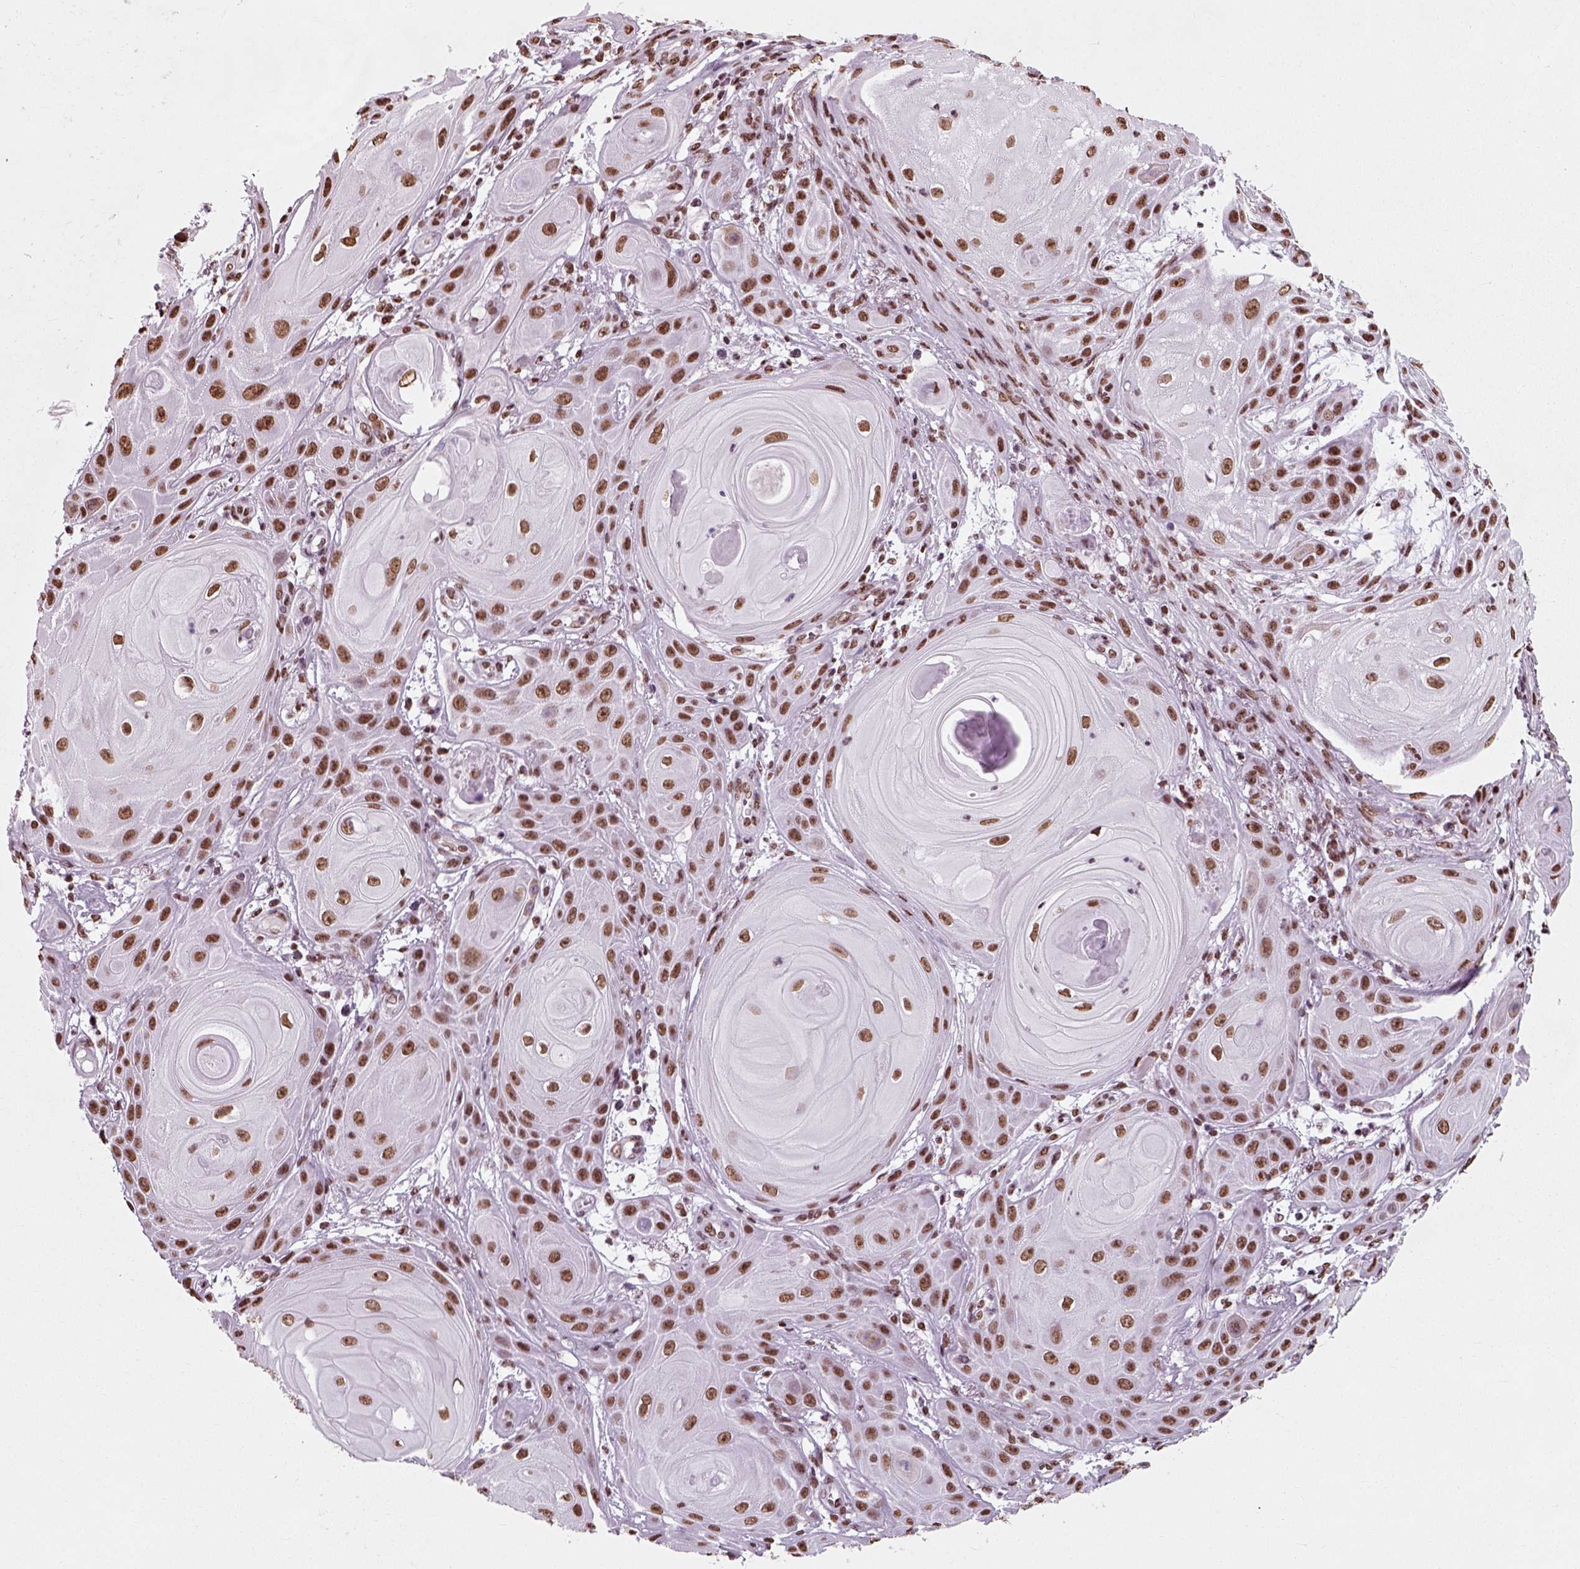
{"staining": {"intensity": "strong", "quantity": ">75%", "location": "nuclear"}, "tissue": "skin cancer", "cell_type": "Tumor cells", "image_type": "cancer", "snomed": [{"axis": "morphology", "description": "Squamous cell carcinoma, NOS"}, {"axis": "topography", "description": "Skin"}], "caption": "This micrograph displays immunohistochemistry staining of human skin cancer (squamous cell carcinoma), with high strong nuclear positivity in approximately >75% of tumor cells.", "gene": "POLR1H", "patient": {"sex": "male", "age": 62}}